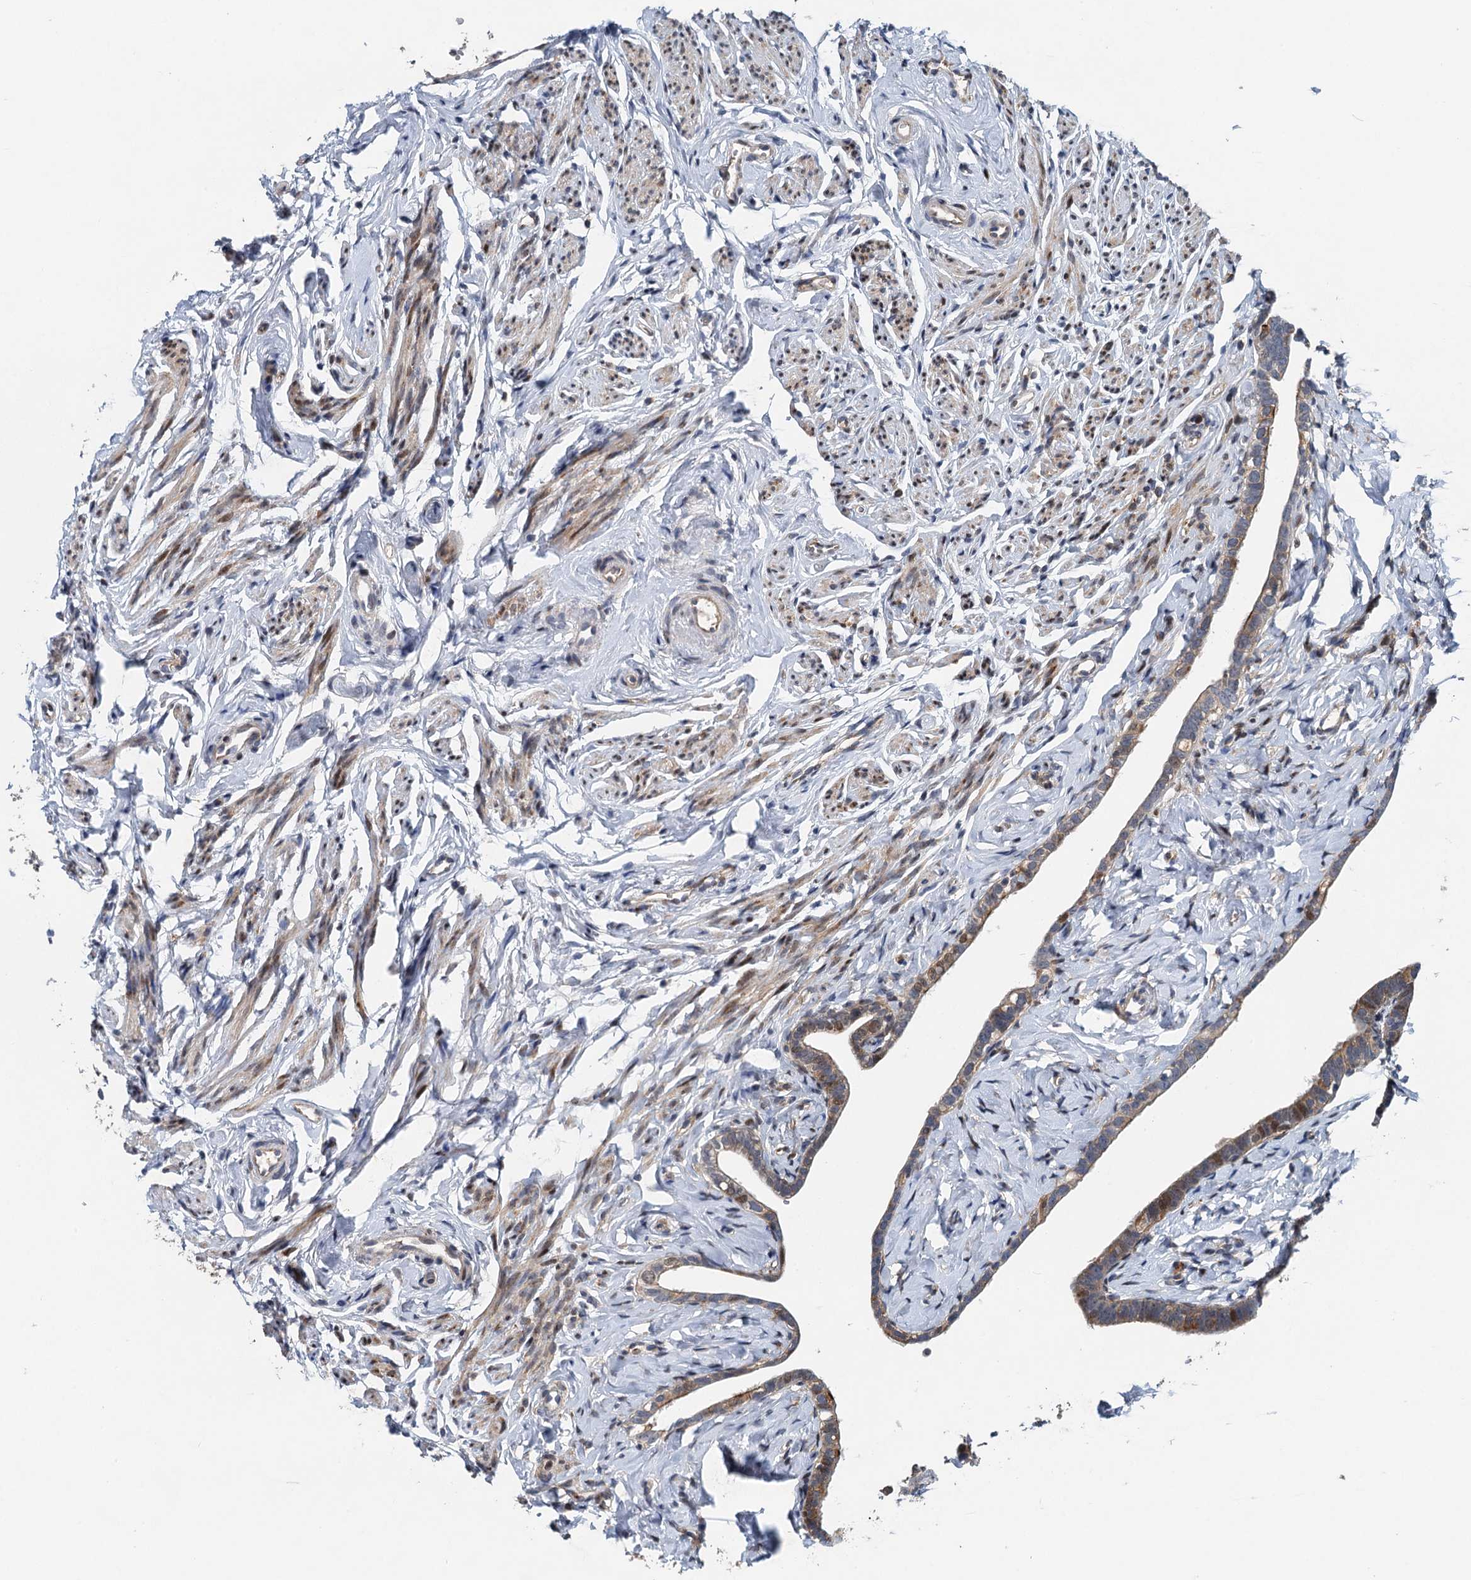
{"staining": {"intensity": "moderate", "quantity": "25%-75%", "location": "cytoplasmic/membranous"}, "tissue": "fallopian tube", "cell_type": "Glandular cells", "image_type": "normal", "snomed": [{"axis": "morphology", "description": "Normal tissue, NOS"}, {"axis": "topography", "description": "Fallopian tube"}], "caption": "Immunohistochemistry (IHC) of unremarkable human fallopian tube exhibits medium levels of moderate cytoplasmic/membranous staining in about 25%-75% of glandular cells. The staining is performed using DAB brown chromogen to label protein expression. The nuclei are counter-stained blue using hematoxylin.", "gene": "NBEA", "patient": {"sex": "female", "age": 66}}